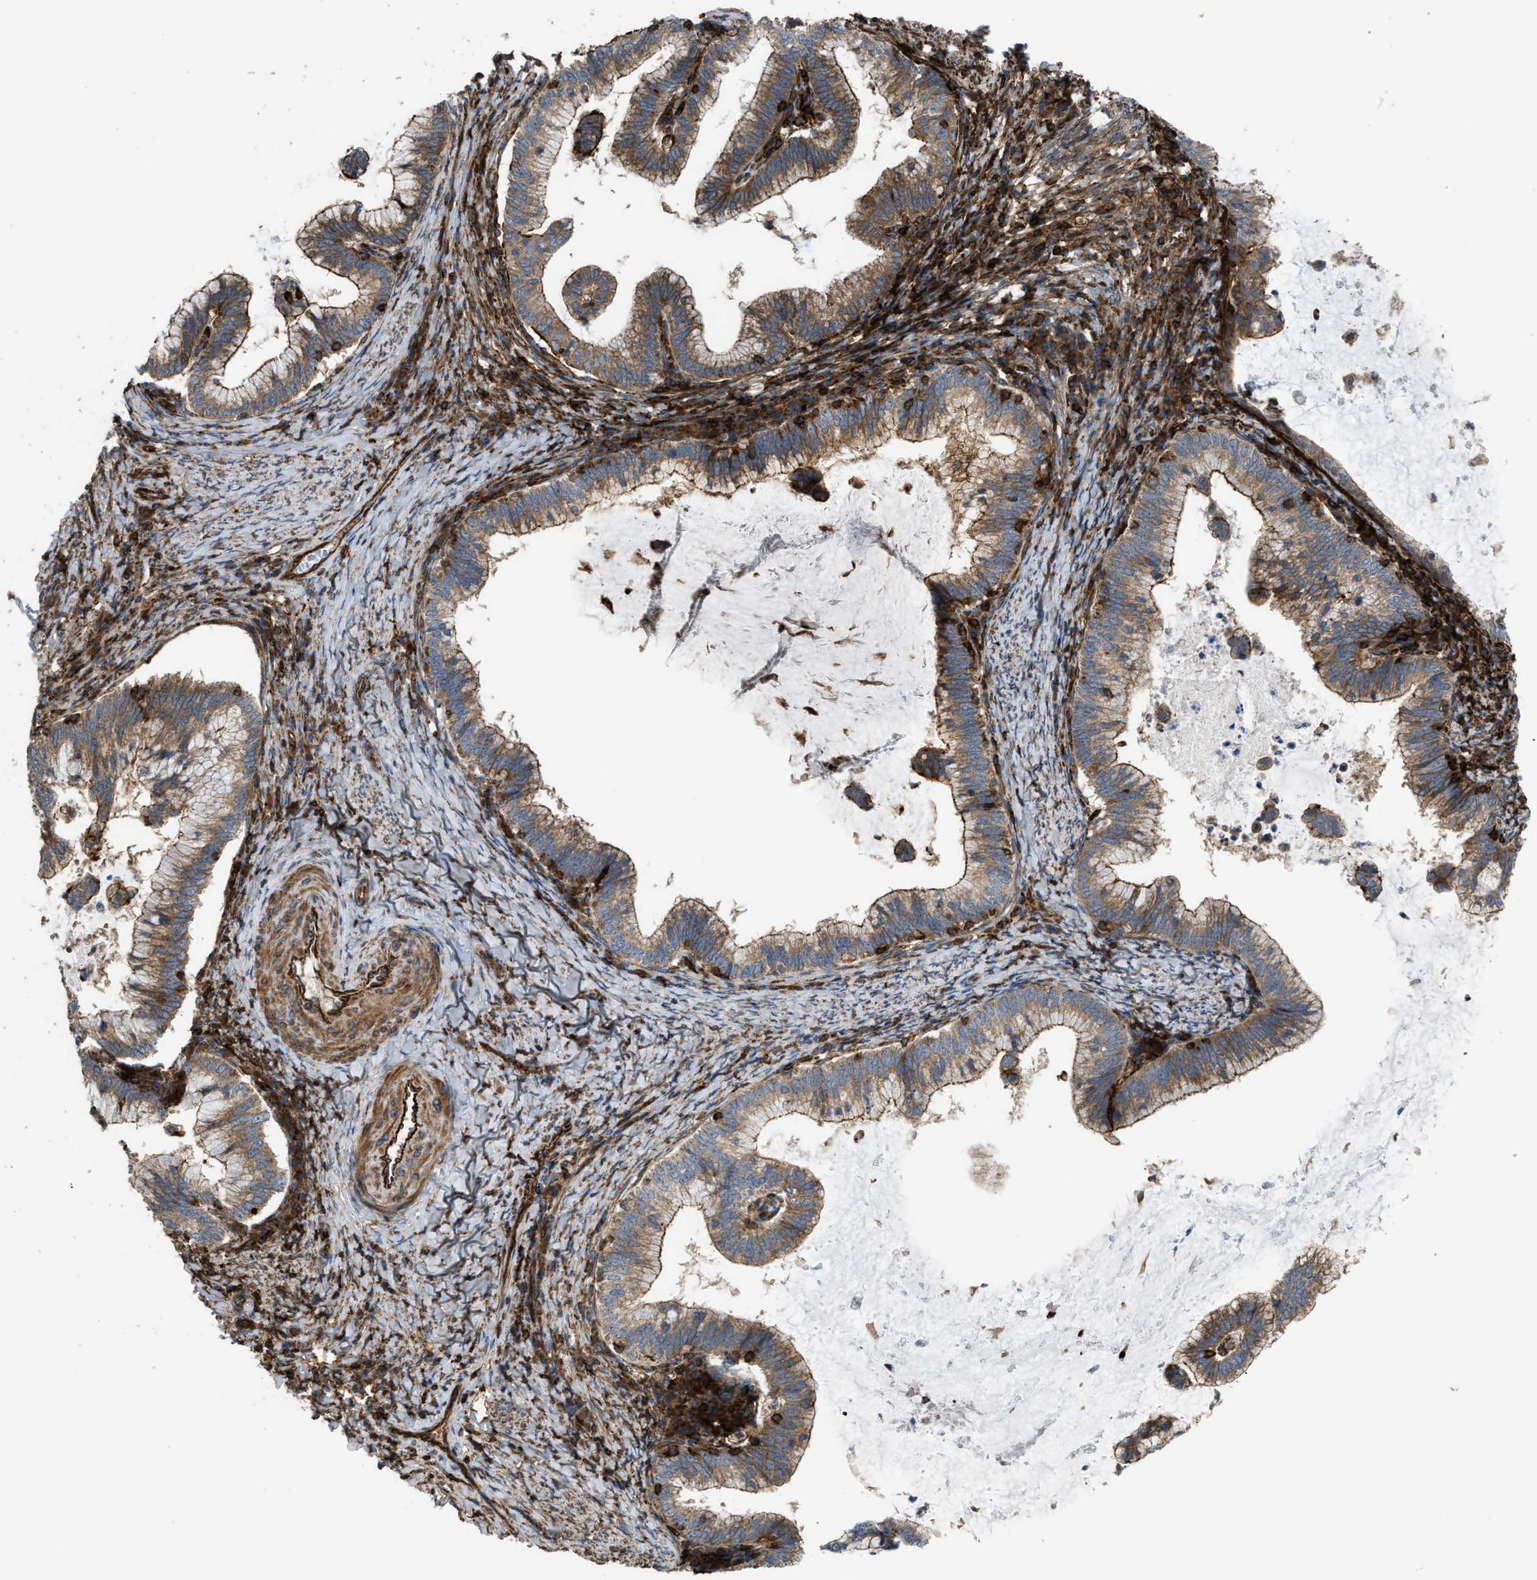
{"staining": {"intensity": "moderate", "quantity": ">75%", "location": "cytoplasmic/membranous"}, "tissue": "cervical cancer", "cell_type": "Tumor cells", "image_type": "cancer", "snomed": [{"axis": "morphology", "description": "Adenocarcinoma, NOS"}, {"axis": "topography", "description": "Cervix"}], "caption": "Adenocarcinoma (cervical) stained for a protein (brown) exhibits moderate cytoplasmic/membranous positive positivity in approximately >75% of tumor cells.", "gene": "EGLN1", "patient": {"sex": "female", "age": 36}}